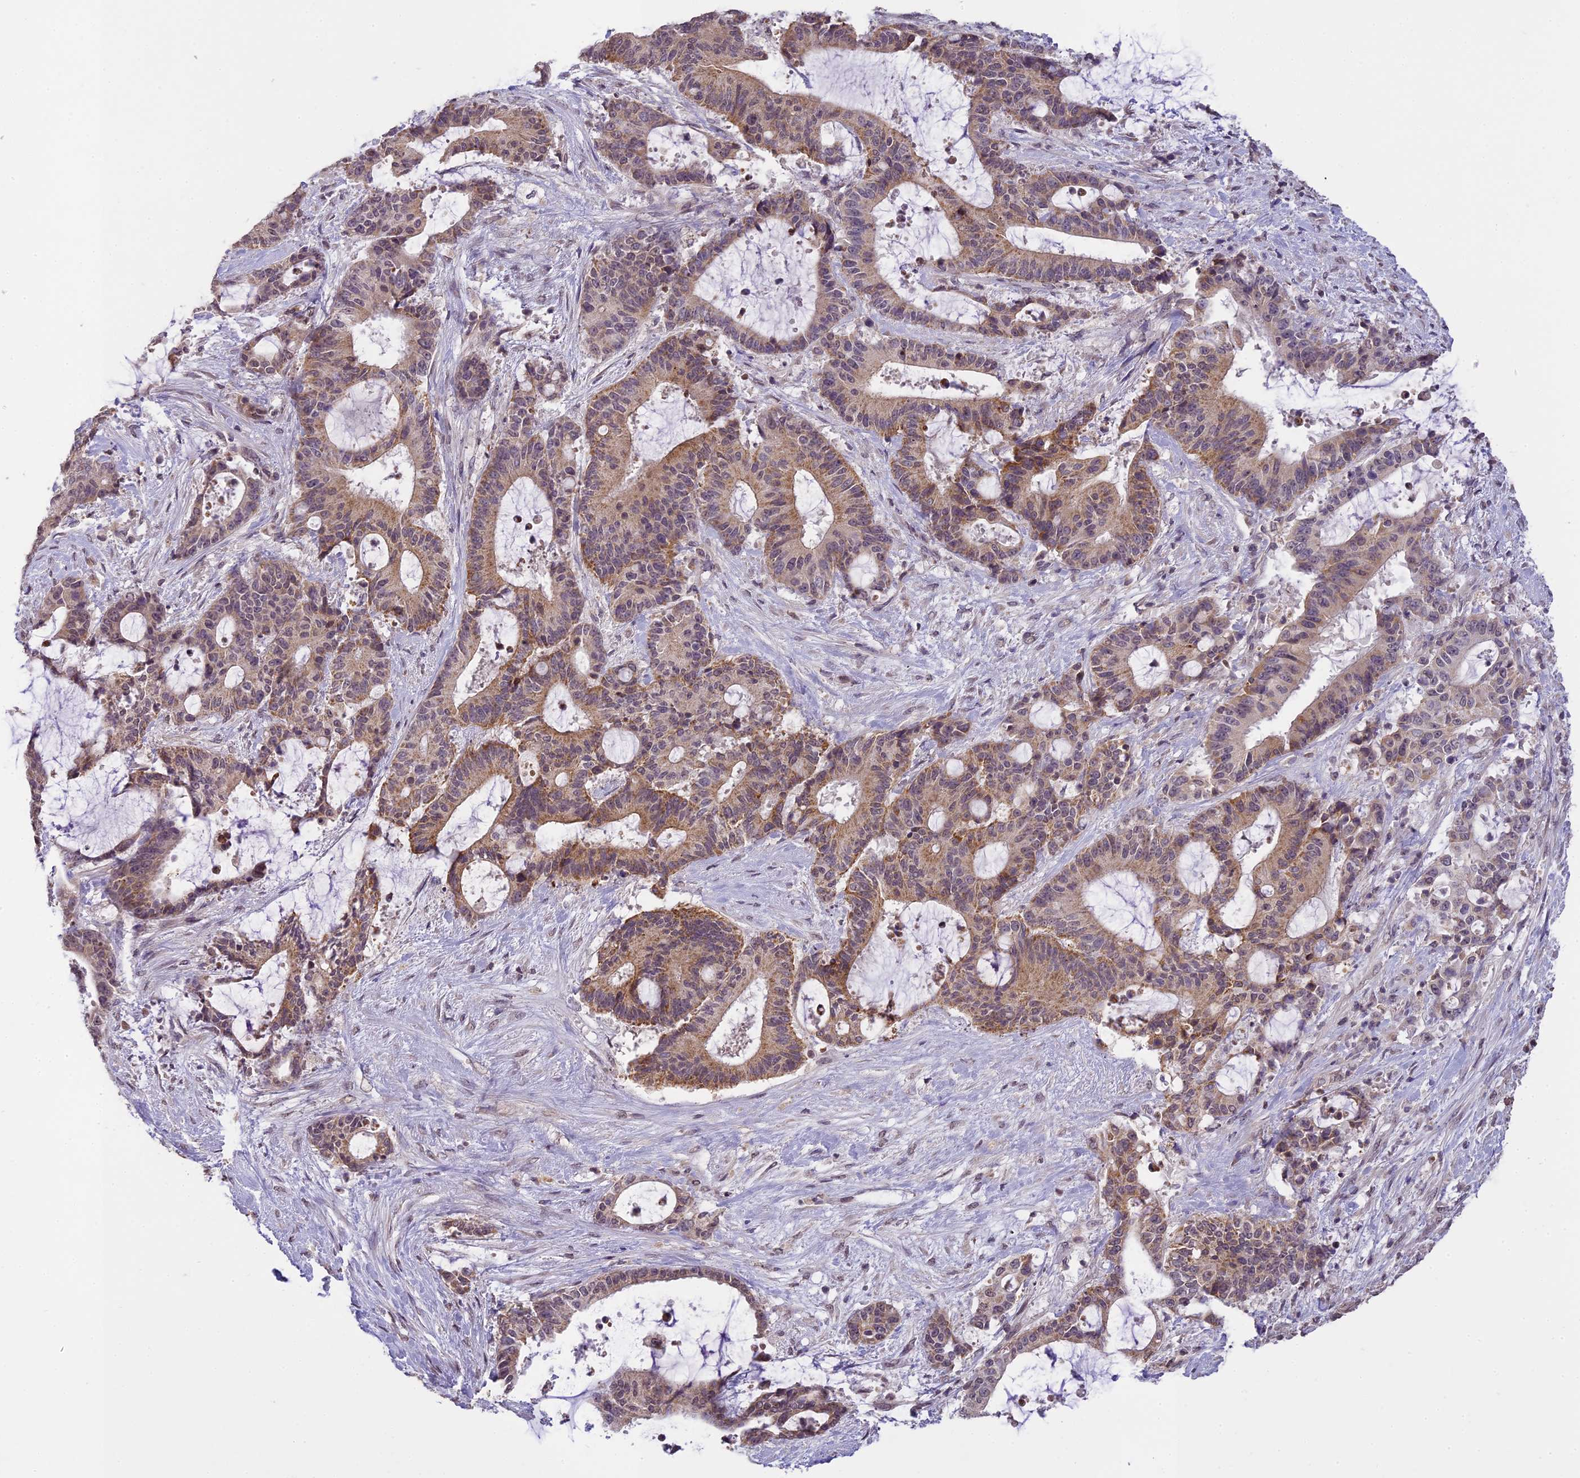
{"staining": {"intensity": "moderate", "quantity": "25%-75%", "location": "cytoplasmic/membranous"}, "tissue": "liver cancer", "cell_type": "Tumor cells", "image_type": "cancer", "snomed": [{"axis": "morphology", "description": "Normal tissue, NOS"}, {"axis": "morphology", "description": "Cholangiocarcinoma"}, {"axis": "topography", "description": "Liver"}, {"axis": "topography", "description": "Peripheral nerve tissue"}], "caption": "Human liver cancer stained for a protein (brown) demonstrates moderate cytoplasmic/membranous positive staining in about 25%-75% of tumor cells.", "gene": "ERG28", "patient": {"sex": "female", "age": 73}}